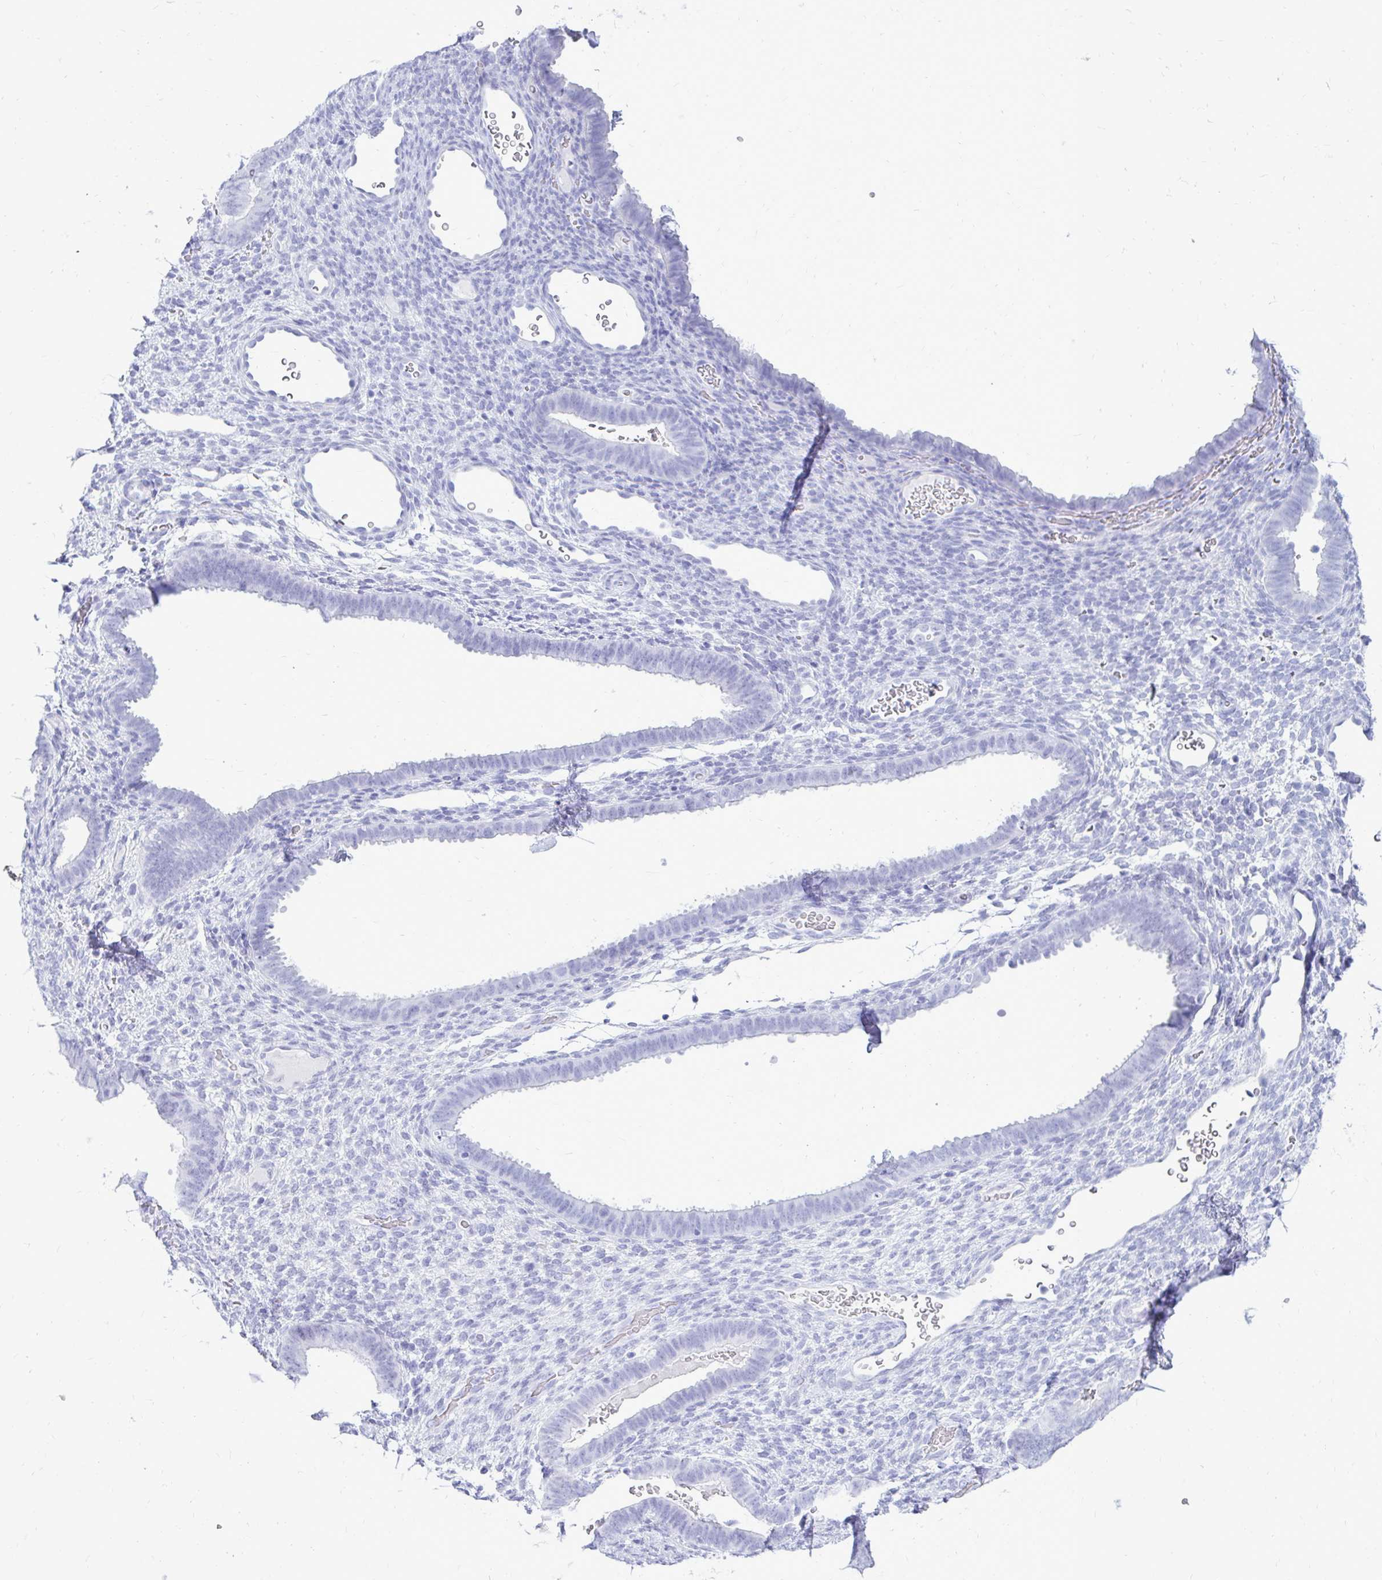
{"staining": {"intensity": "negative", "quantity": "none", "location": "none"}, "tissue": "endometrium", "cell_type": "Cells in endometrial stroma", "image_type": "normal", "snomed": [{"axis": "morphology", "description": "Normal tissue, NOS"}, {"axis": "topography", "description": "Endometrium"}], "caption": "Endometrium was stained to show a protein in brown. There is no significant staining in cells in endometrial stroma. (DAB immunohistochemistry visualized using brightfield microscopy, high magnification).", "gene": "OR10R2", "patient": {"sex": "female", "age": 34}}